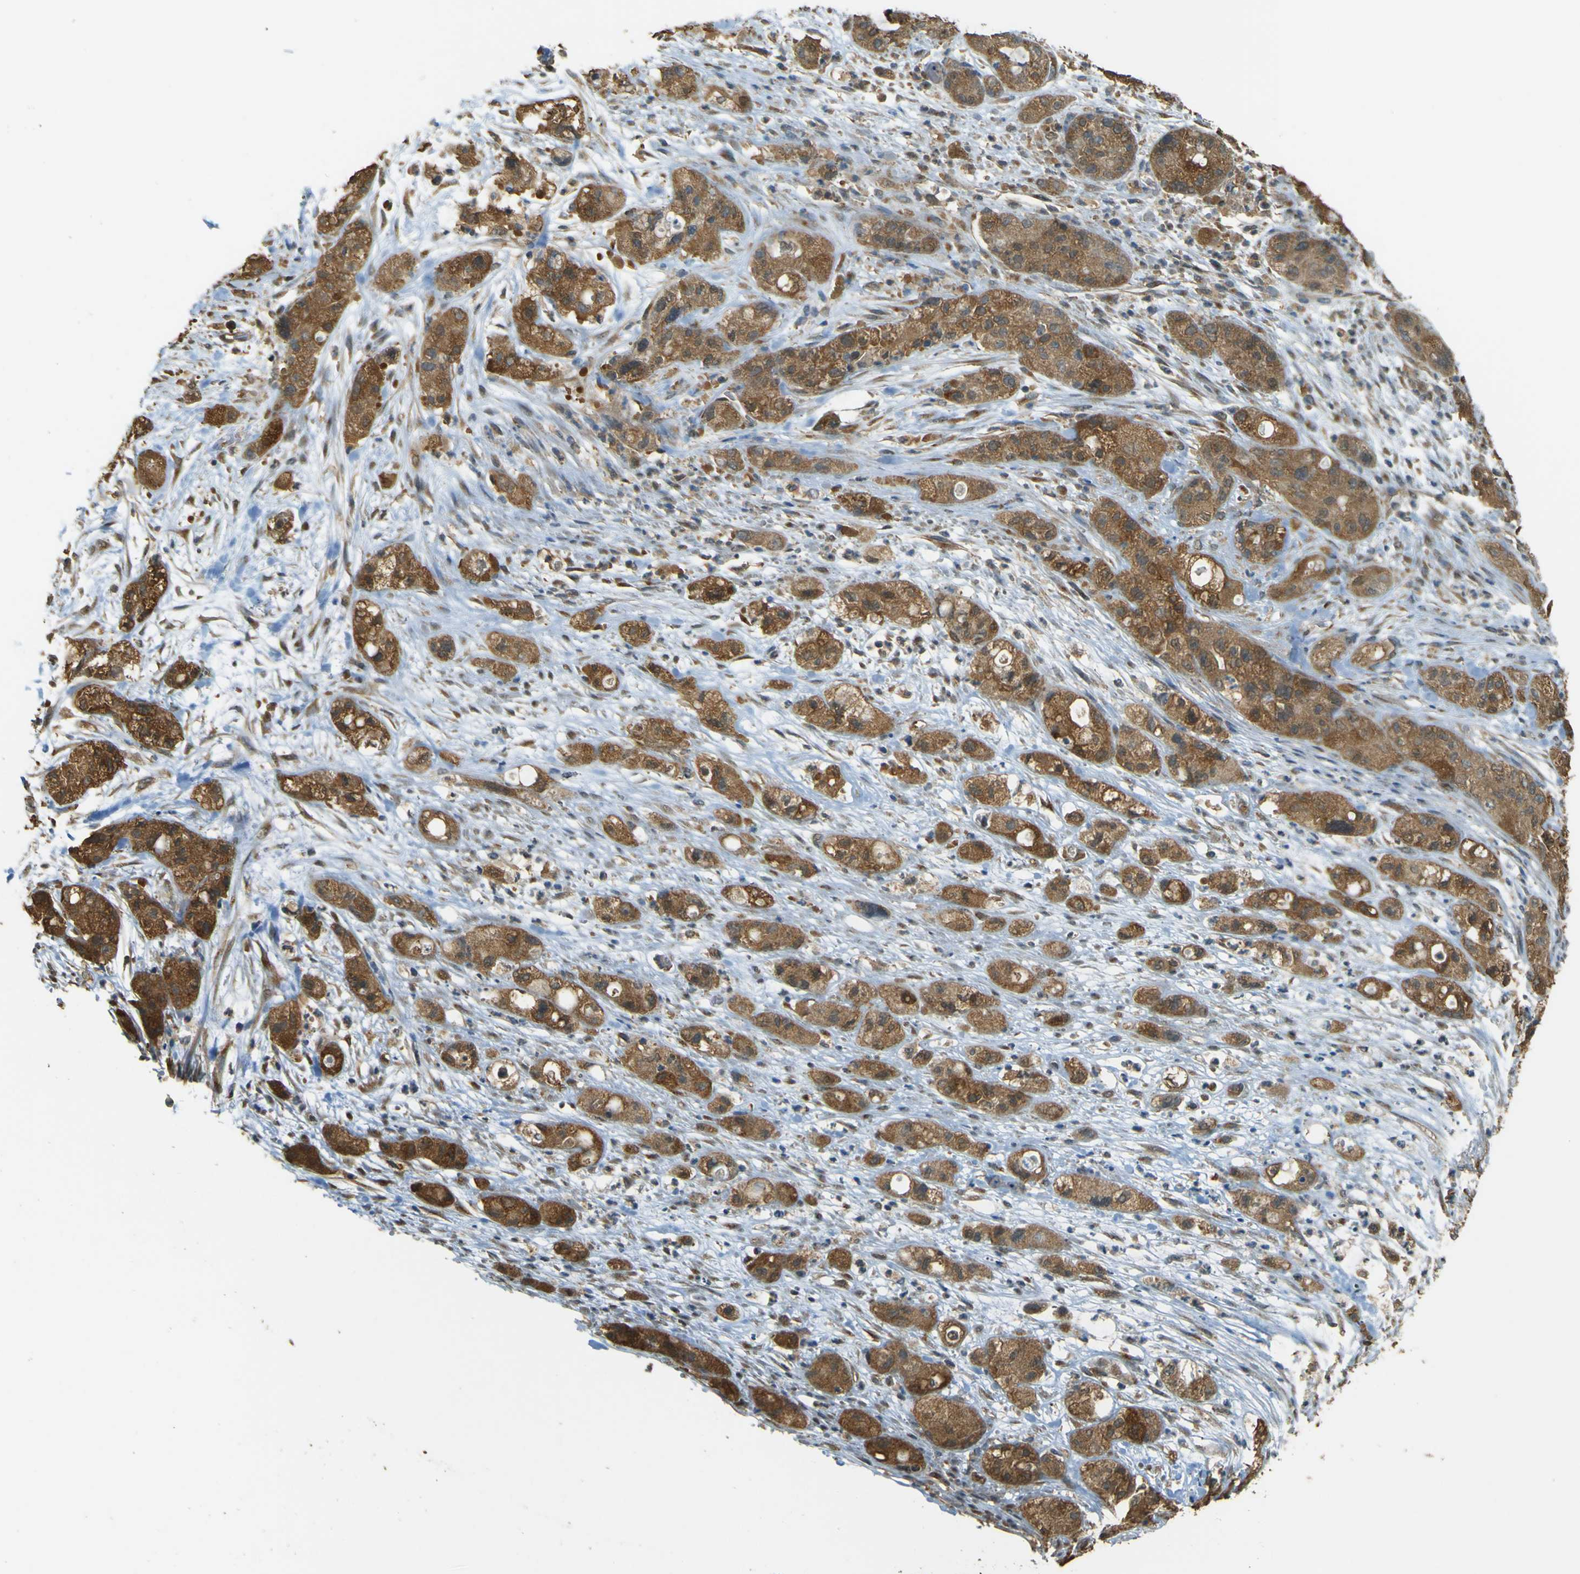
{"staining": {"intensity": "moderate", "quantity": ">75%", "location": "cytoplasmic/membranous"}, "tissue": "pancreatic cancer", "cell_type": "Tumor cells", "image_type": "cancer", "snomed": [{"axis": "morphology", "description": "Adenocarcinoma, NOS"}, {"axis": "topography", "description": "Pancreas"}], "caption": "Adenocarcinoma (pancreatic) stained for a protein reveals moderate cytoplasmic/membranous positivity in tumor cells.", "gene": "GOLGA1", "patient": {"sex": "female", "age": 78}}